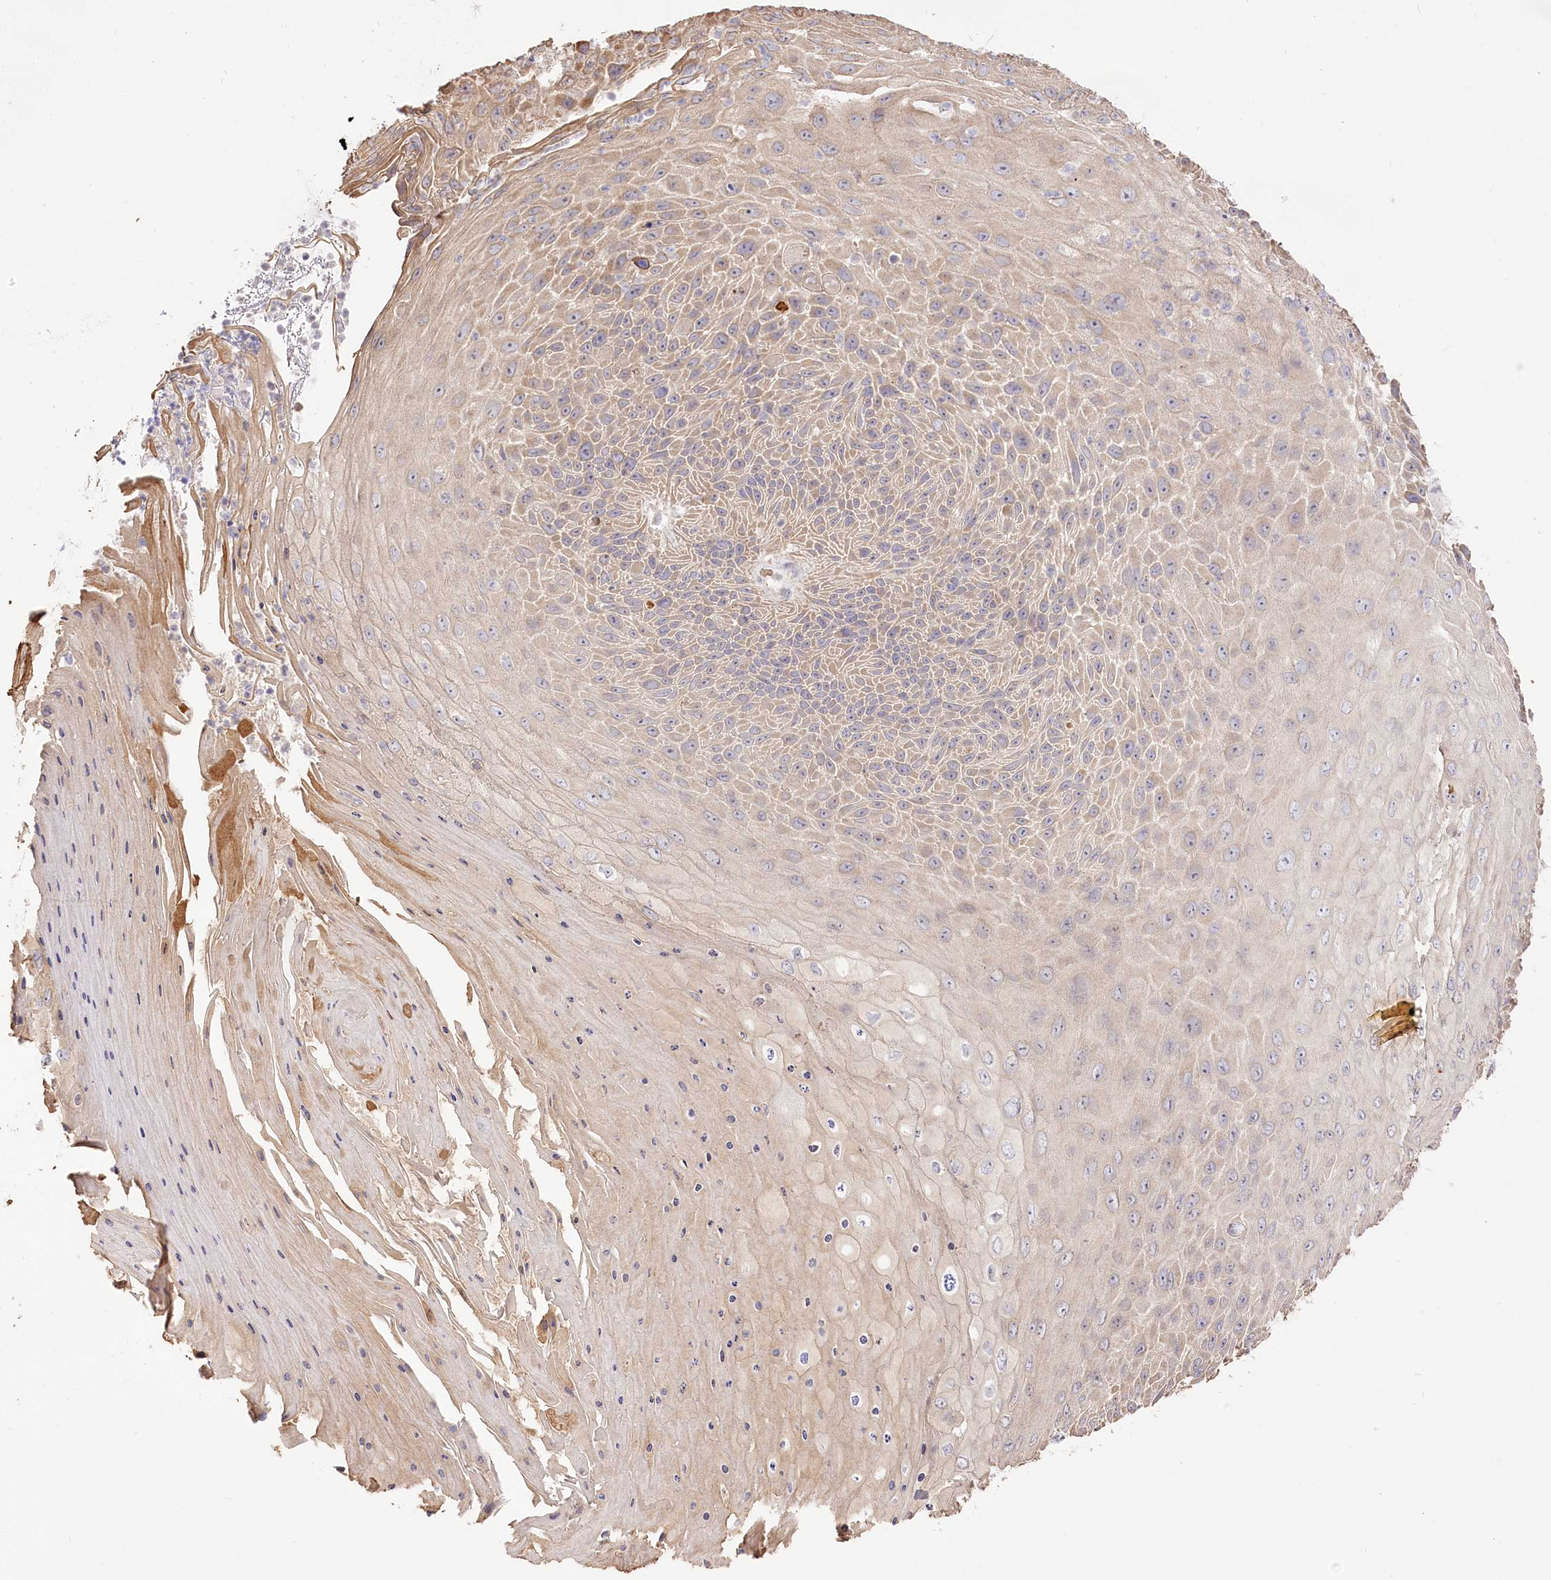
{"staining": {"intensity": "weak", "quantity": "25%-75%", "location": "cytoplasmic/membranous"}, "tissue": "skin cancer", "cell_type": "Tumor cells", "image_type": "cancer", "snomed": [{"axis": "morphology", "description": "Squamous cell carcinoma, NOS"}, {"axis": "topography", "description": "Skin"}], "caption": "High-magnification brightfield microscopy of skin cancer stained with DAB (3,3'-diaminobenzidine) (brown) and counterstained with hematoxylin (blue). tumor cells exhibit weak cytoplasmic/membranous expression is seen in approximately25%-75% of cells.", "gene": "R3HDM2", "patient": {"sex": "female", "age": 88}}